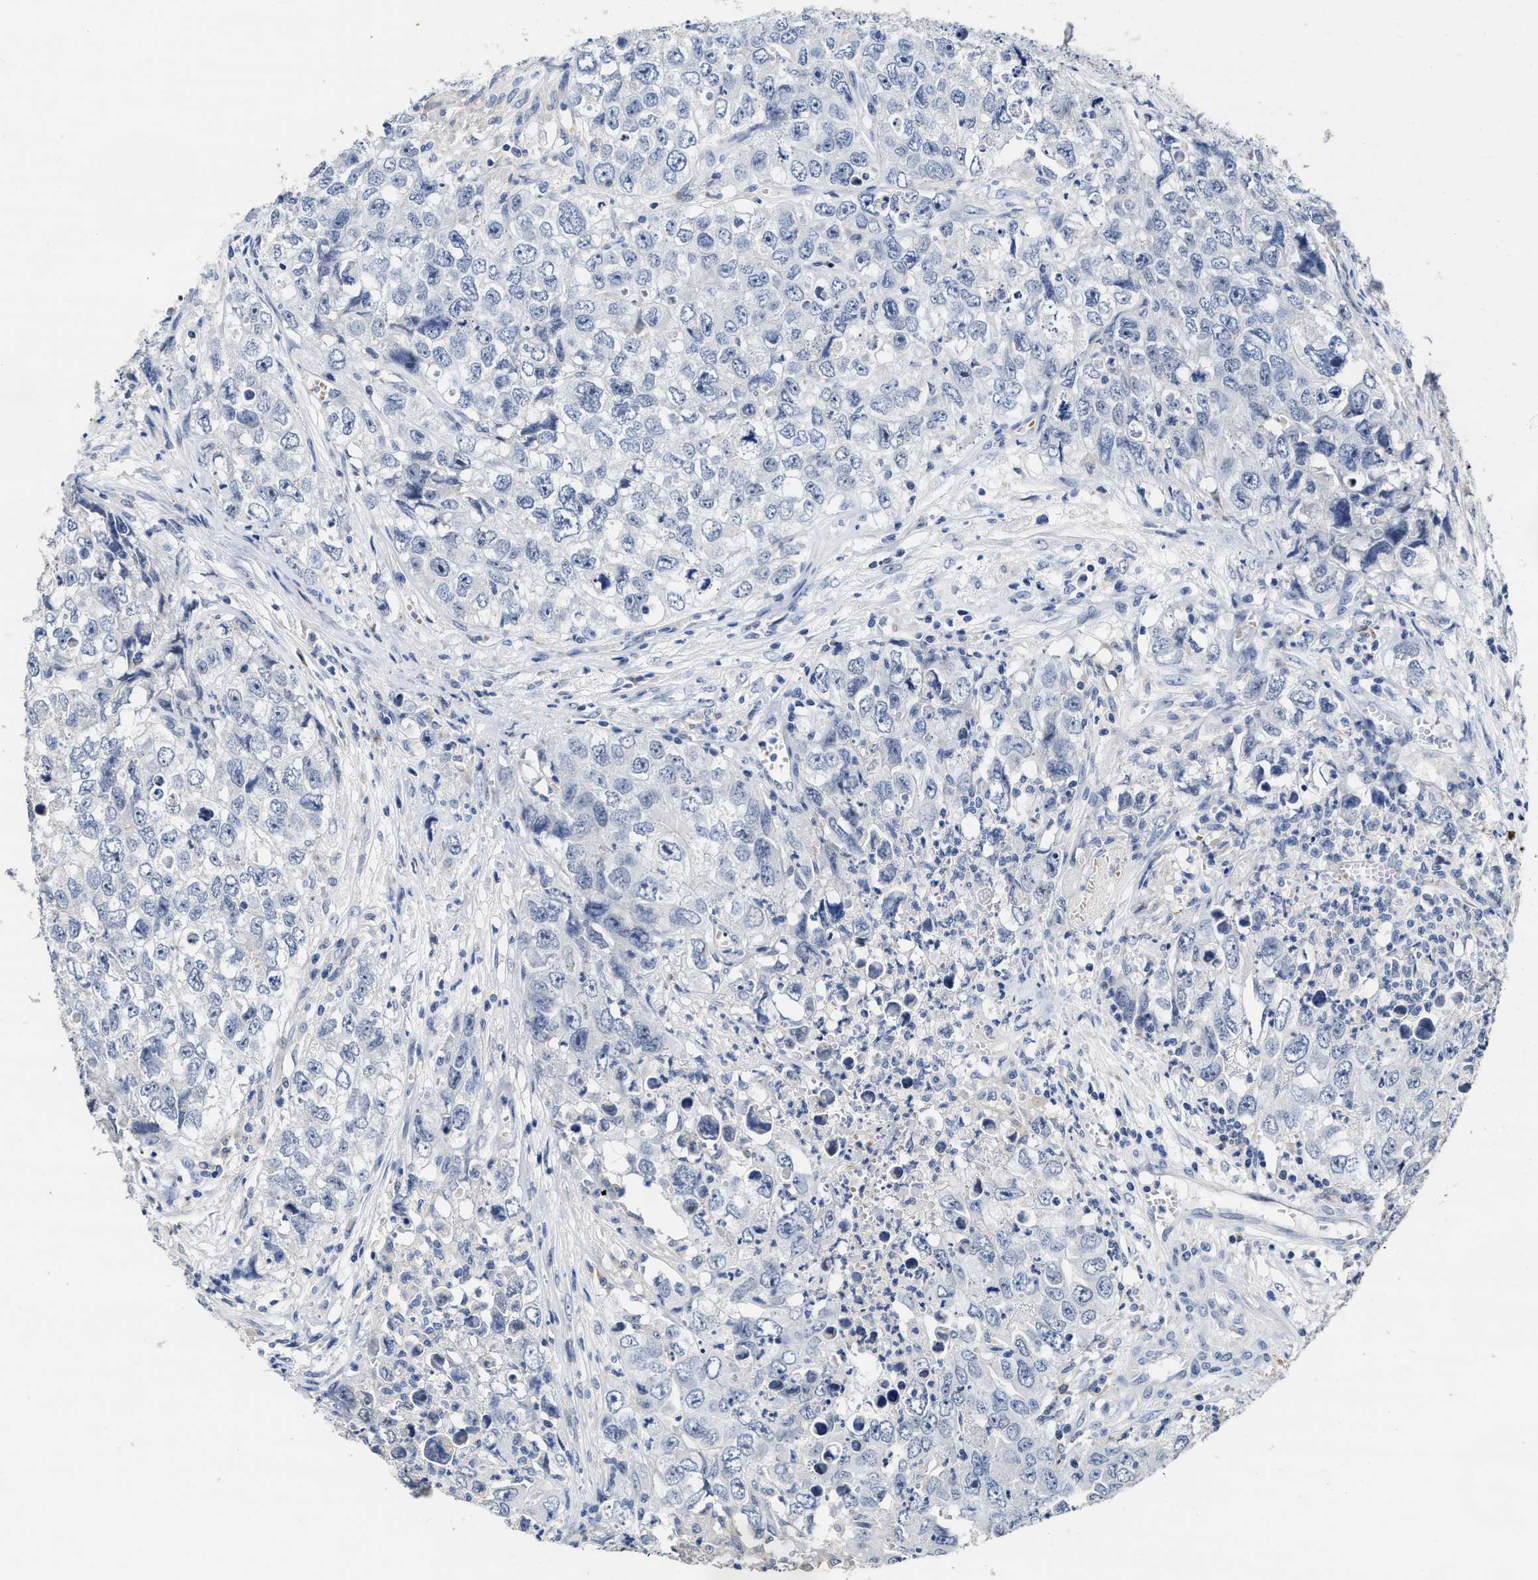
{"staining": {"intensity": "negative", "quantity": "none", "location": "none"}, "tissue": "testis cancer", "cell_type": "Tumor cells", "image_type": "cancer", "snomed": [{"axis": "morphology", "description": "Seminoma, NOS"}, {"axis": "morphology", "description": "Carcinoma, Embryonal, NOS"}, {"axis": "topography", "description": "Testis"}], "caption": "The image displays no staining of tumor cells in testis cancer (embryonal carcinoma).", "gene": "ZFAT", "patient": {"sex": "male", "age": 43}}